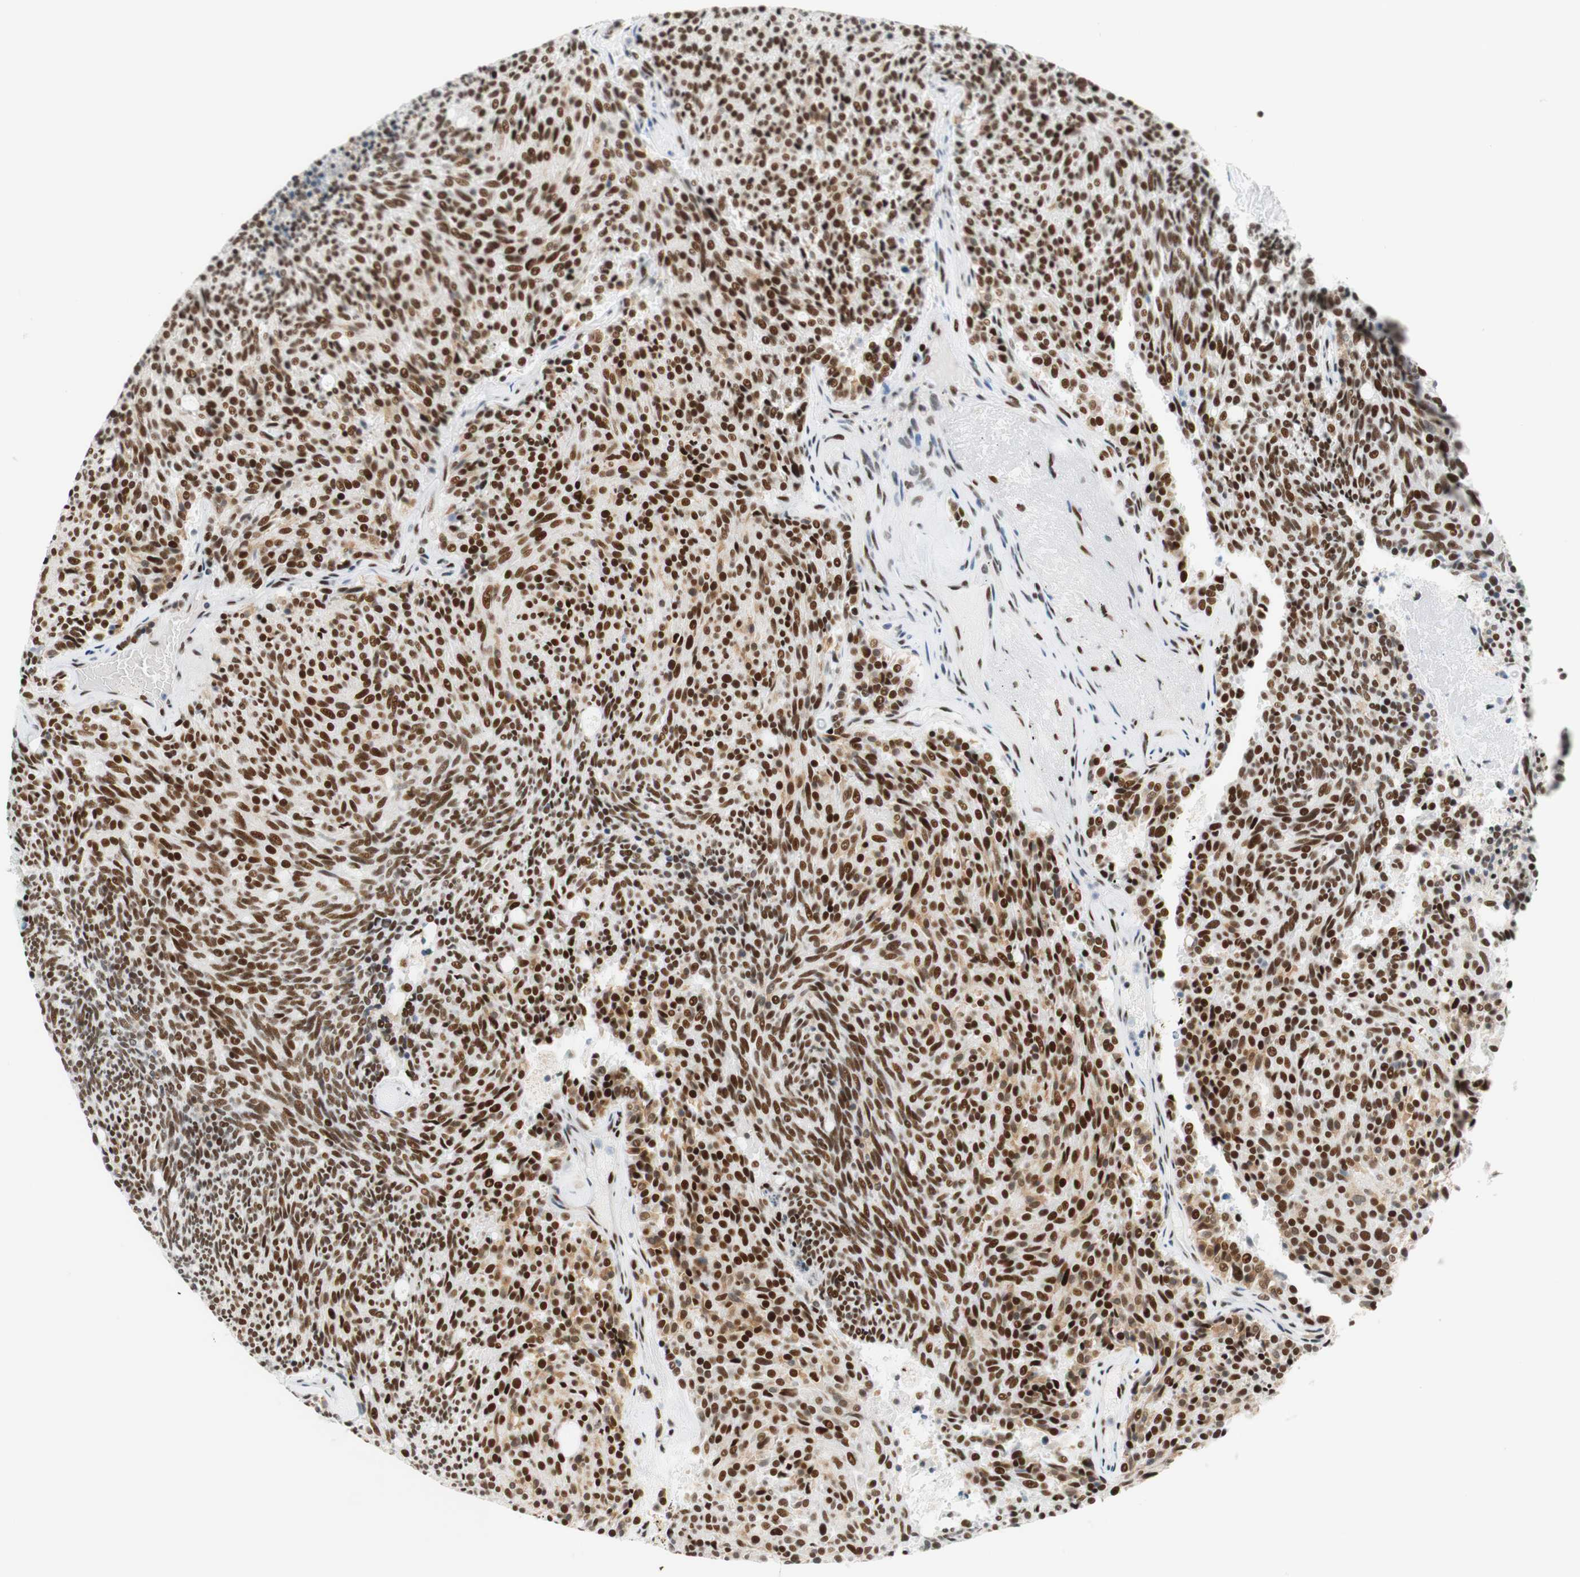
{"staining": {"intensity": "moderate", "quantity": ">75%", "location": "nuclear"}, "tissue": "carcinoid", "cell_type": "Tumor cells", "image_type": "cancer", "snomed": [{"axis": "morphology", "description": "Carcinoid, malignant, NOS"}, {"axis": "topography", "description": "Pancreas"}], "caption": "IHC photomicrograph of neoplastic tissue: malignant carcinoid stained using immunohistochemistry reveals medium levels of moderate protein expression localized specifically in the nuclear of tumor cells, appearing as a nuclear brown color.", "gene": "RNF20", "patient": {"sex": "female", "age": 54}}